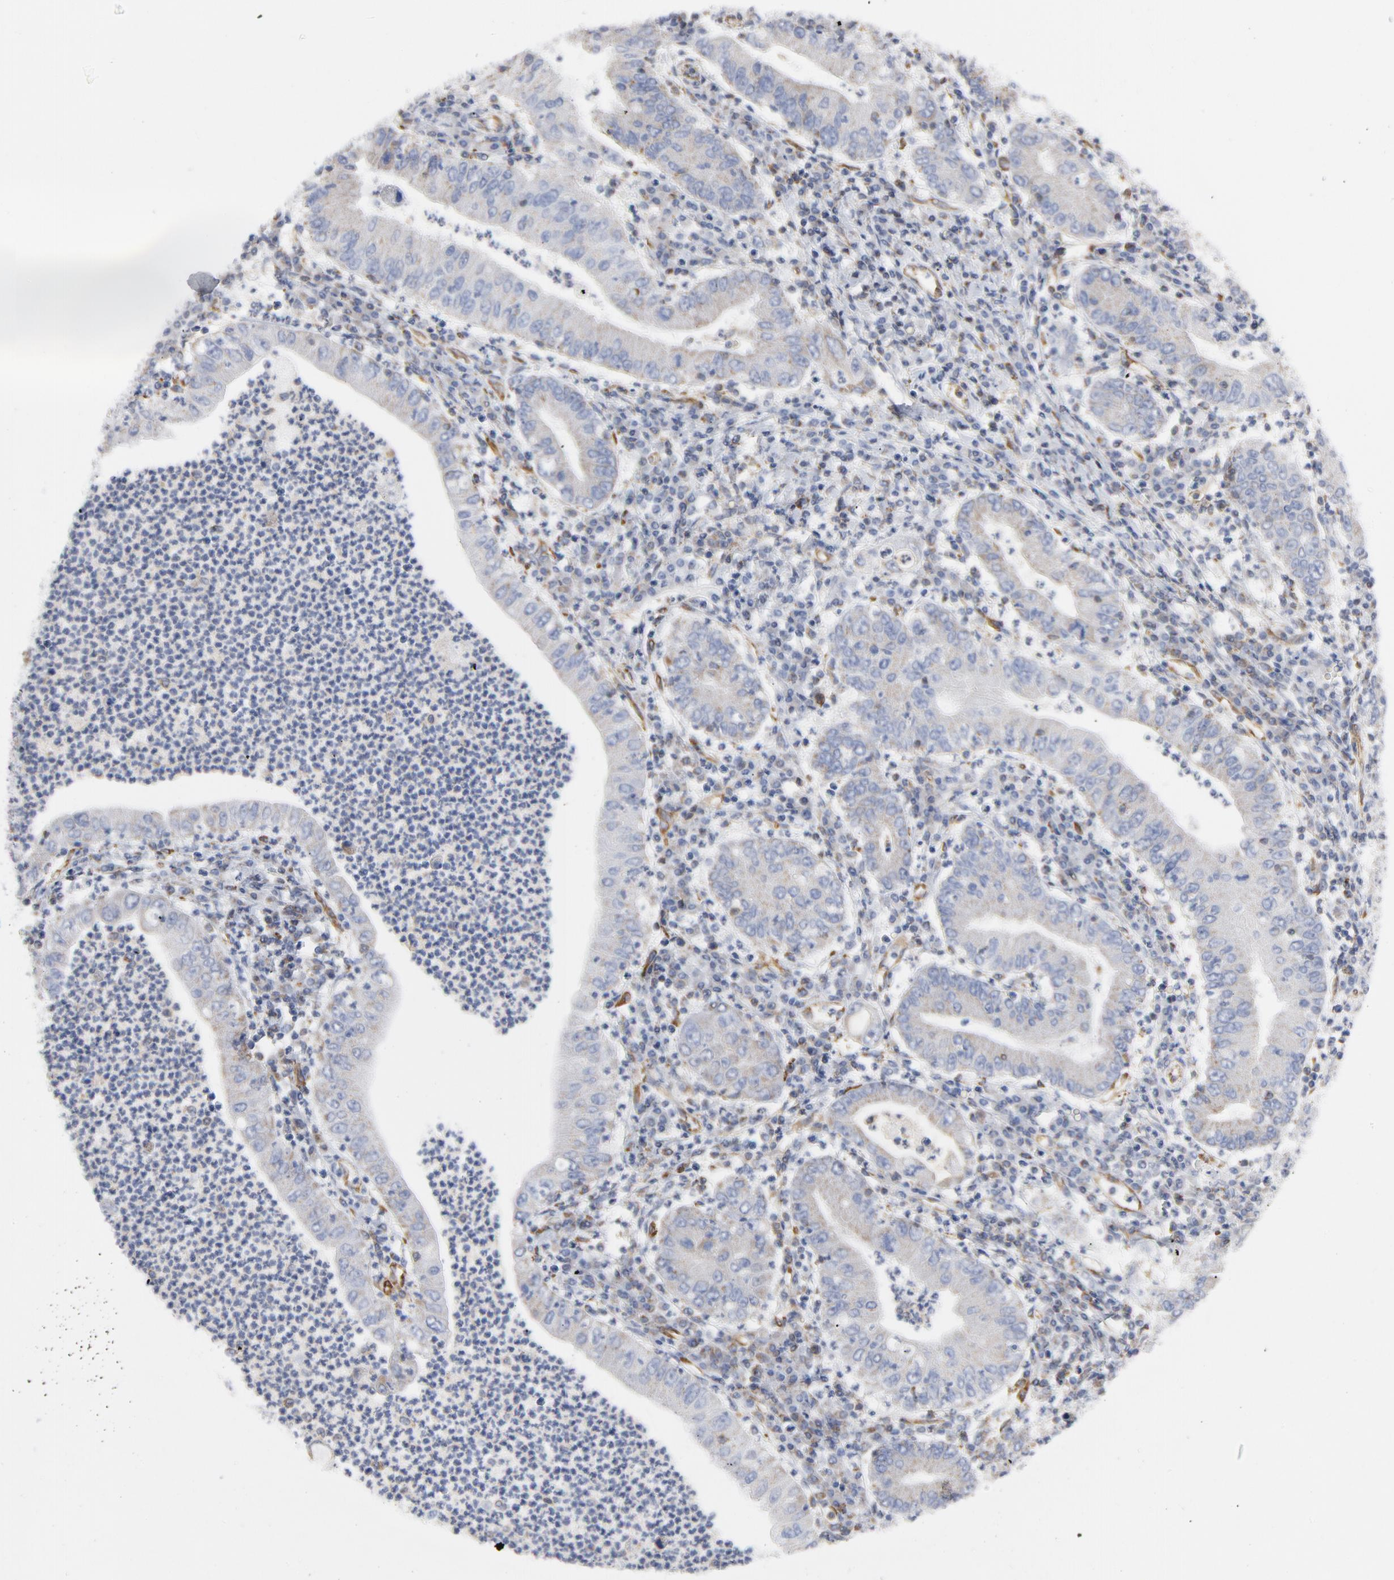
{"staining": {"intensity": "weak", "quantity": "<25%", "location": "cytoplasmic/membranous"}, "tissue": "stomach cancer", "cell_type": "Tumor cells", "image_type": "cancer", "snomed": [{"axis": "morphology", "description": "Normal tissue, NOS"}, {"axis": "morphology", "description": "Adenocarcinoma, NOS"}, {"axis": "topography", "description": "Esophagus"}, {"axis": "topography", "description": "Stomach, upper"}, {"axis": "topography", "description": "Peripheral nerve tissue"}], "caption": "DAB immunohistochemical staining of stomach cancer displays no significant staining in tumor cells.", "gene": "OXA1L", "patient": {"sex": "male", "age": 62}}